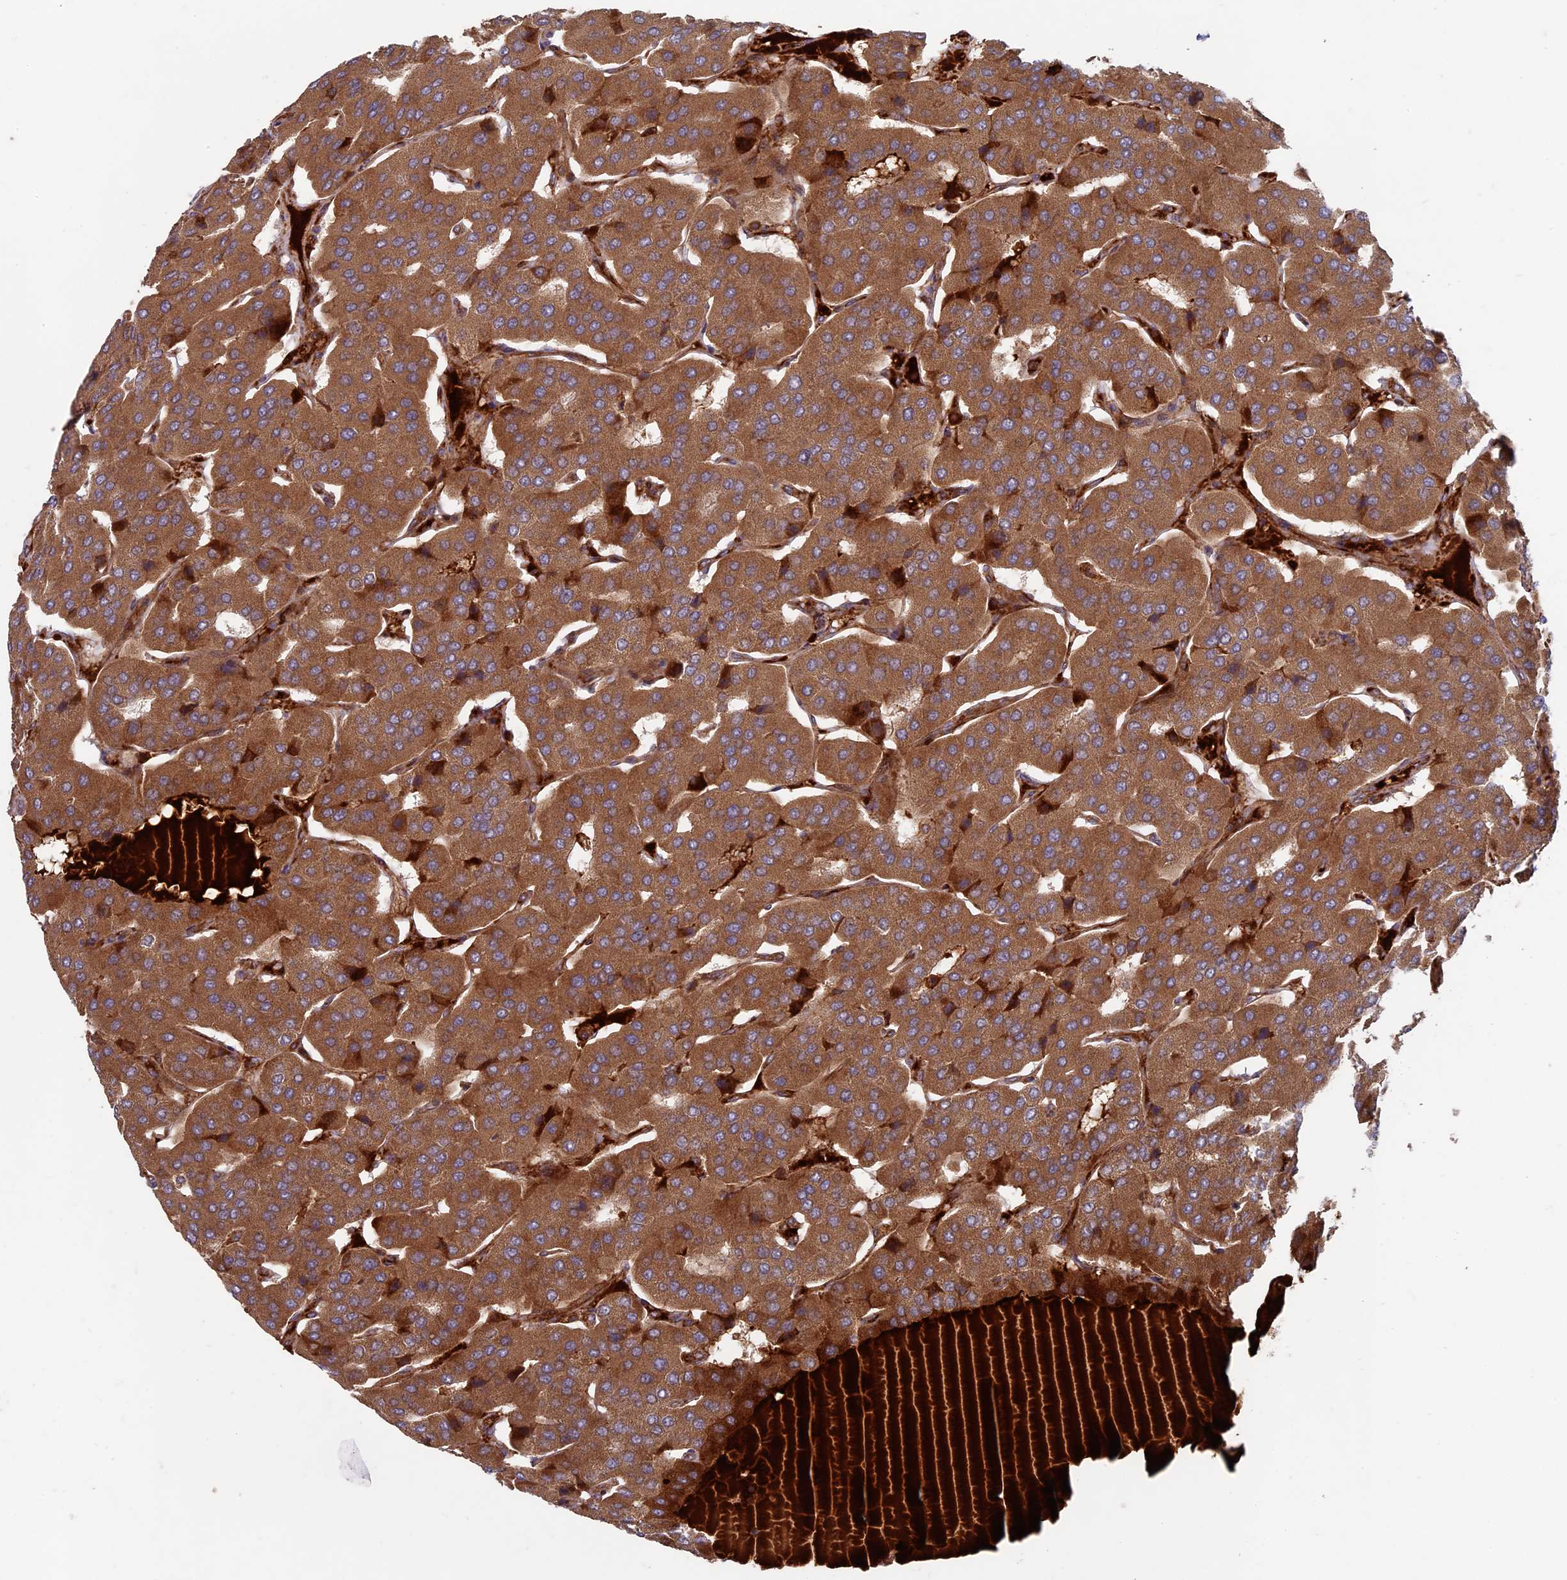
{"staining": {"intensity": "moderate", "quantity": ">75%", "location": "cytoplasmic/membranous"}, "tissue": "parathyroid gland", "cell_type": "Glandular cells", "image_type": "normal", "snomed": [{"axis": "morphology", "description": "Normal tissue, NOS"}, {"axis": "morphology", "description": "Adenoma, NOS"}, {"axis": "topography", "description": "Parathyroid gland"}], "caption": "Immunohistochemical staining of normal human parathyroid gland demonstrates medium levels of moderate cytoplasmic/membranous expression in about >75% of glandular cells.", "gene": "RCCD1", "patient": {"sex": "female", "age": 86}}